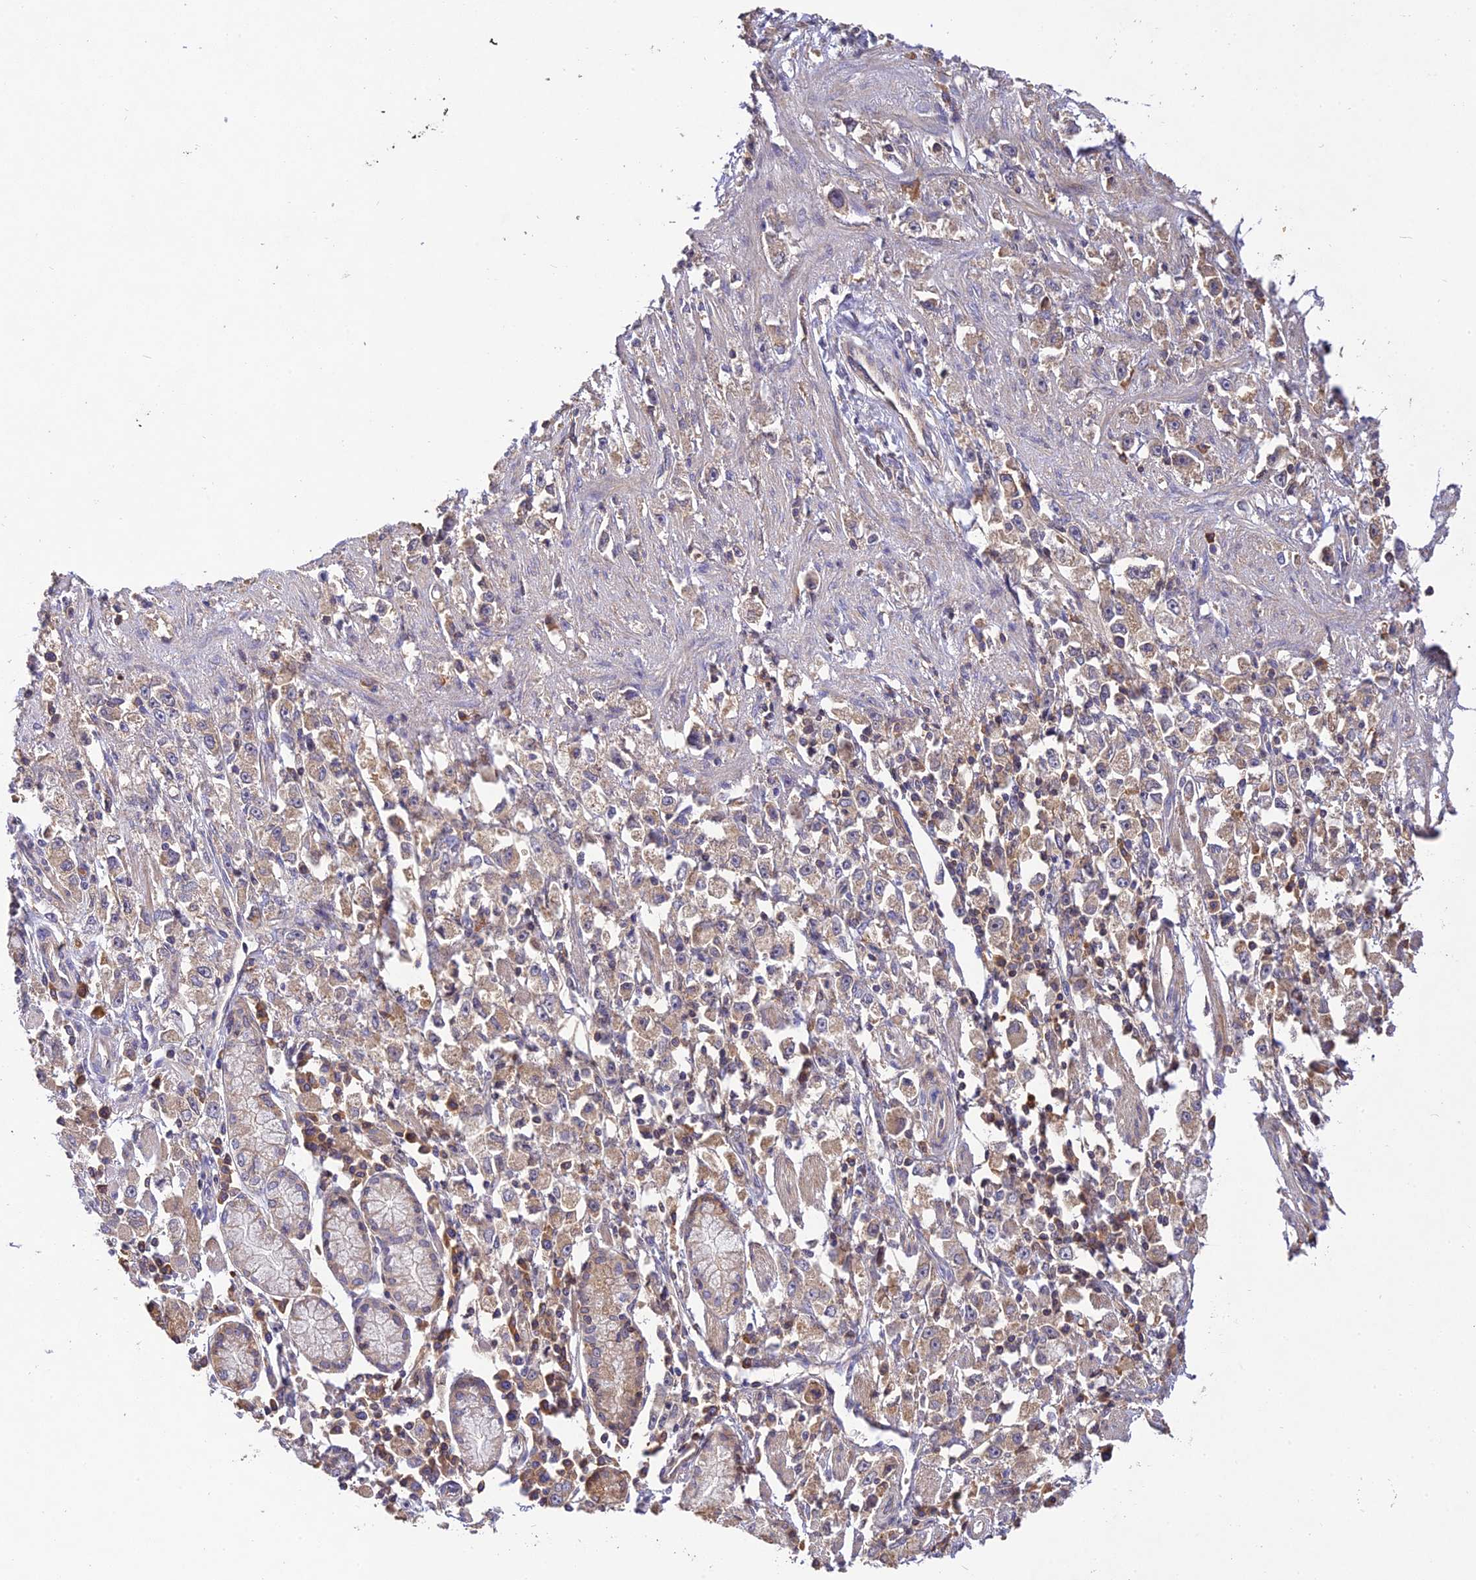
{"staining": {"intensity": "weak", "quantity": ">75%", "location": "cytoplasmic/membranous"}, "tissue": "stomach cancer", "cell_type": "Tumor cells", "image_type": "cancer", "snomed": [{"axis": "morphology", "description": "Adenocarcinoma, NOS"}, {"axis": "topography", "description": "Stomach"}], "caption": "Immunohistochemistry (IHC) histopathology image of human stomach cancer stained for a protein (brown), which reveals low levels of weak cytoplasmic/membranous positivity in approximately >75% of tumor cells.", "gene": "DENND5B", "patient": {"sex": "female", "age": 59}}